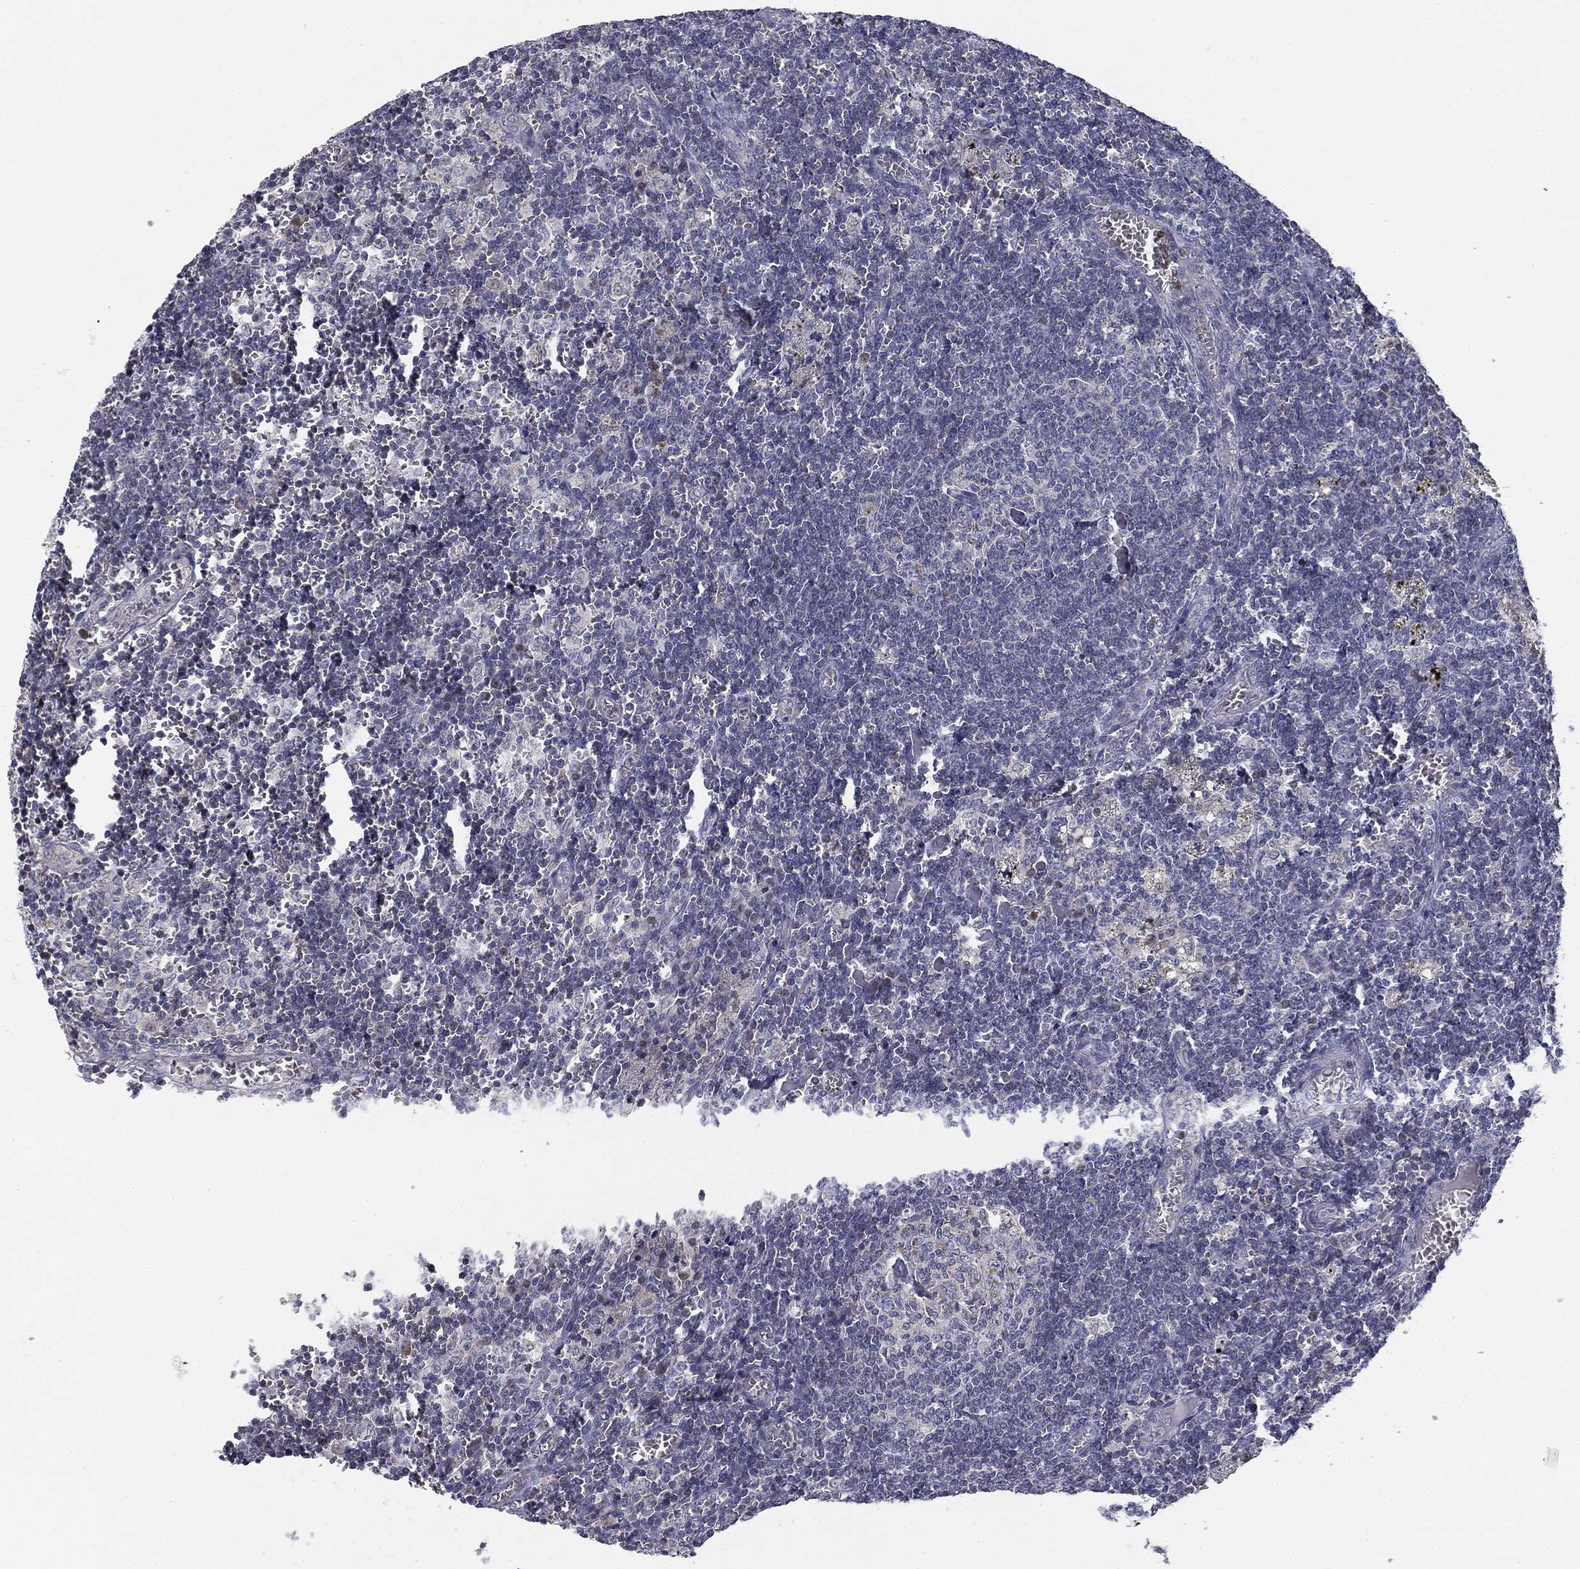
{"staining": {"intensity": "negative", "quantity": "none", "location": "none"}, "tissue": "lymph node", "cell_type": "Germinal center cells", "image_type": "normal", "snomed": [{"axis": "morphology", "description": "Normal tissue, NOS"}, {"axis": "topography", "description": "Lymph node"}], "caption": "The immunohistochemistry photomicrograph has no significant staining in germinal center cells of lymph node.", "gene": "SLC2A9", "patient": {"sex": "male", "age": 62}}